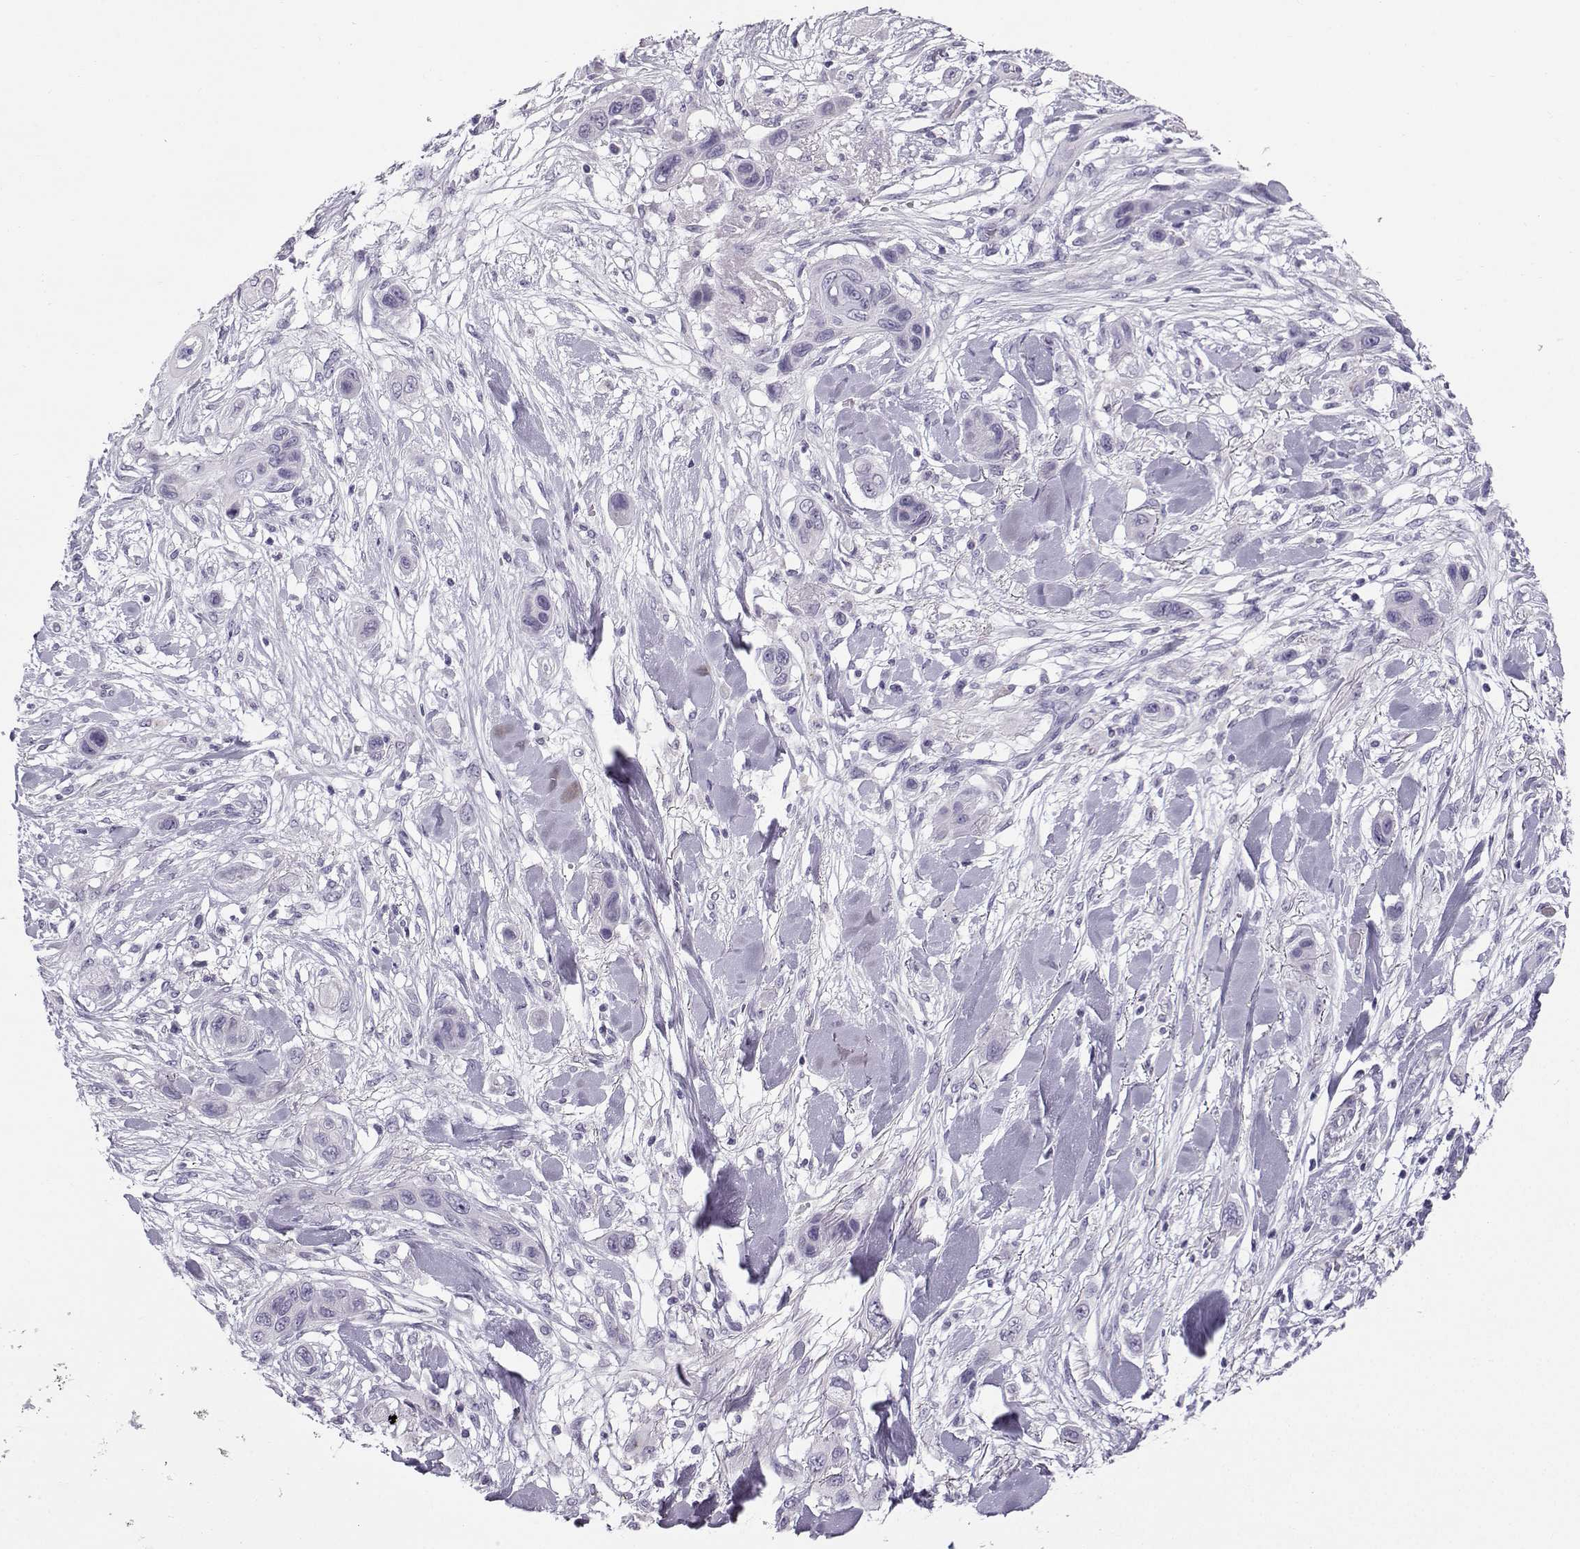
{"staining": {"intensity": "negative", "quantity": "none", "location": "none"}, "tissue": "skin cancer", "cell_type": "Tumor cells", "image_type": "cancer", "snomed": [{"axis": "morphology", "description": "Squamous cell carcinoma, NOS"}, {"axis": "topography", "description": "Skin"}], "caption": "Immunohistochemical staining of skin cancer reveals no significant positivity in tumor cells.", "gene": "ZBTB8B", "patient": {"sex": "male", "age": 79}}